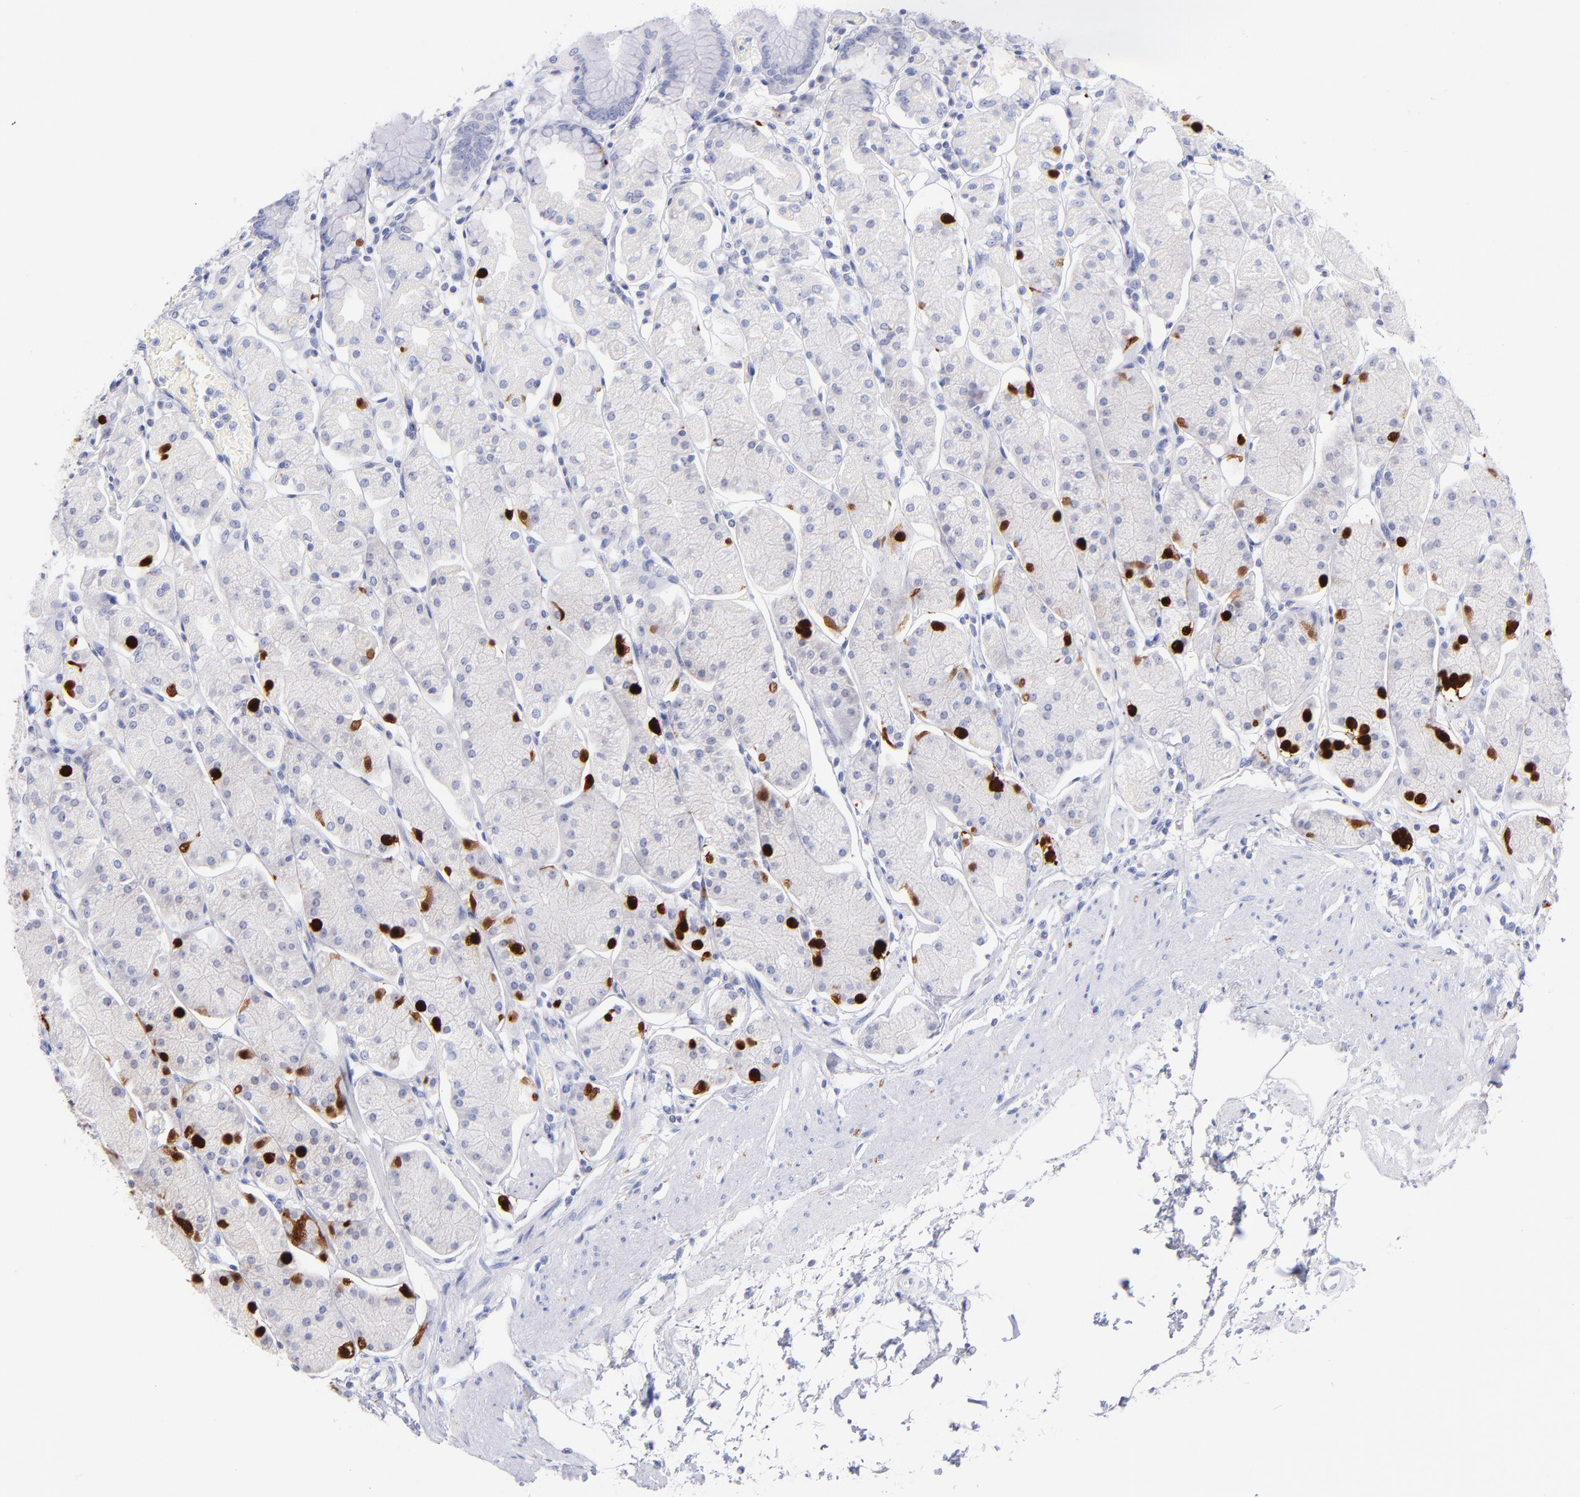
{"staining": {"intensity": "strong", "quantity": "<25%", "location": "cytoplasmic/membranous,nuclear"}, "tissue": "stomach", "cell_type": "Glandular cells", "image_type": "normal", "snomed": [{"axis": "morphology", "description": "Normal tissue, NOS"}, {"axis": "topography", "description": "Stomach, upper"}, {"axis": "topography", "description": "Stomach"}], "caption": "High-power microscopy captured an IHC histopathology image of normal stomach, revealing strong cytoplasmic/membranous,nuclear positivity in approximately <25% of glandular cells. (DAB IHC with brightfield microscopy, high magnification).", "gene": "SCGN", "patient": {"sex": "male", "age": 76}}